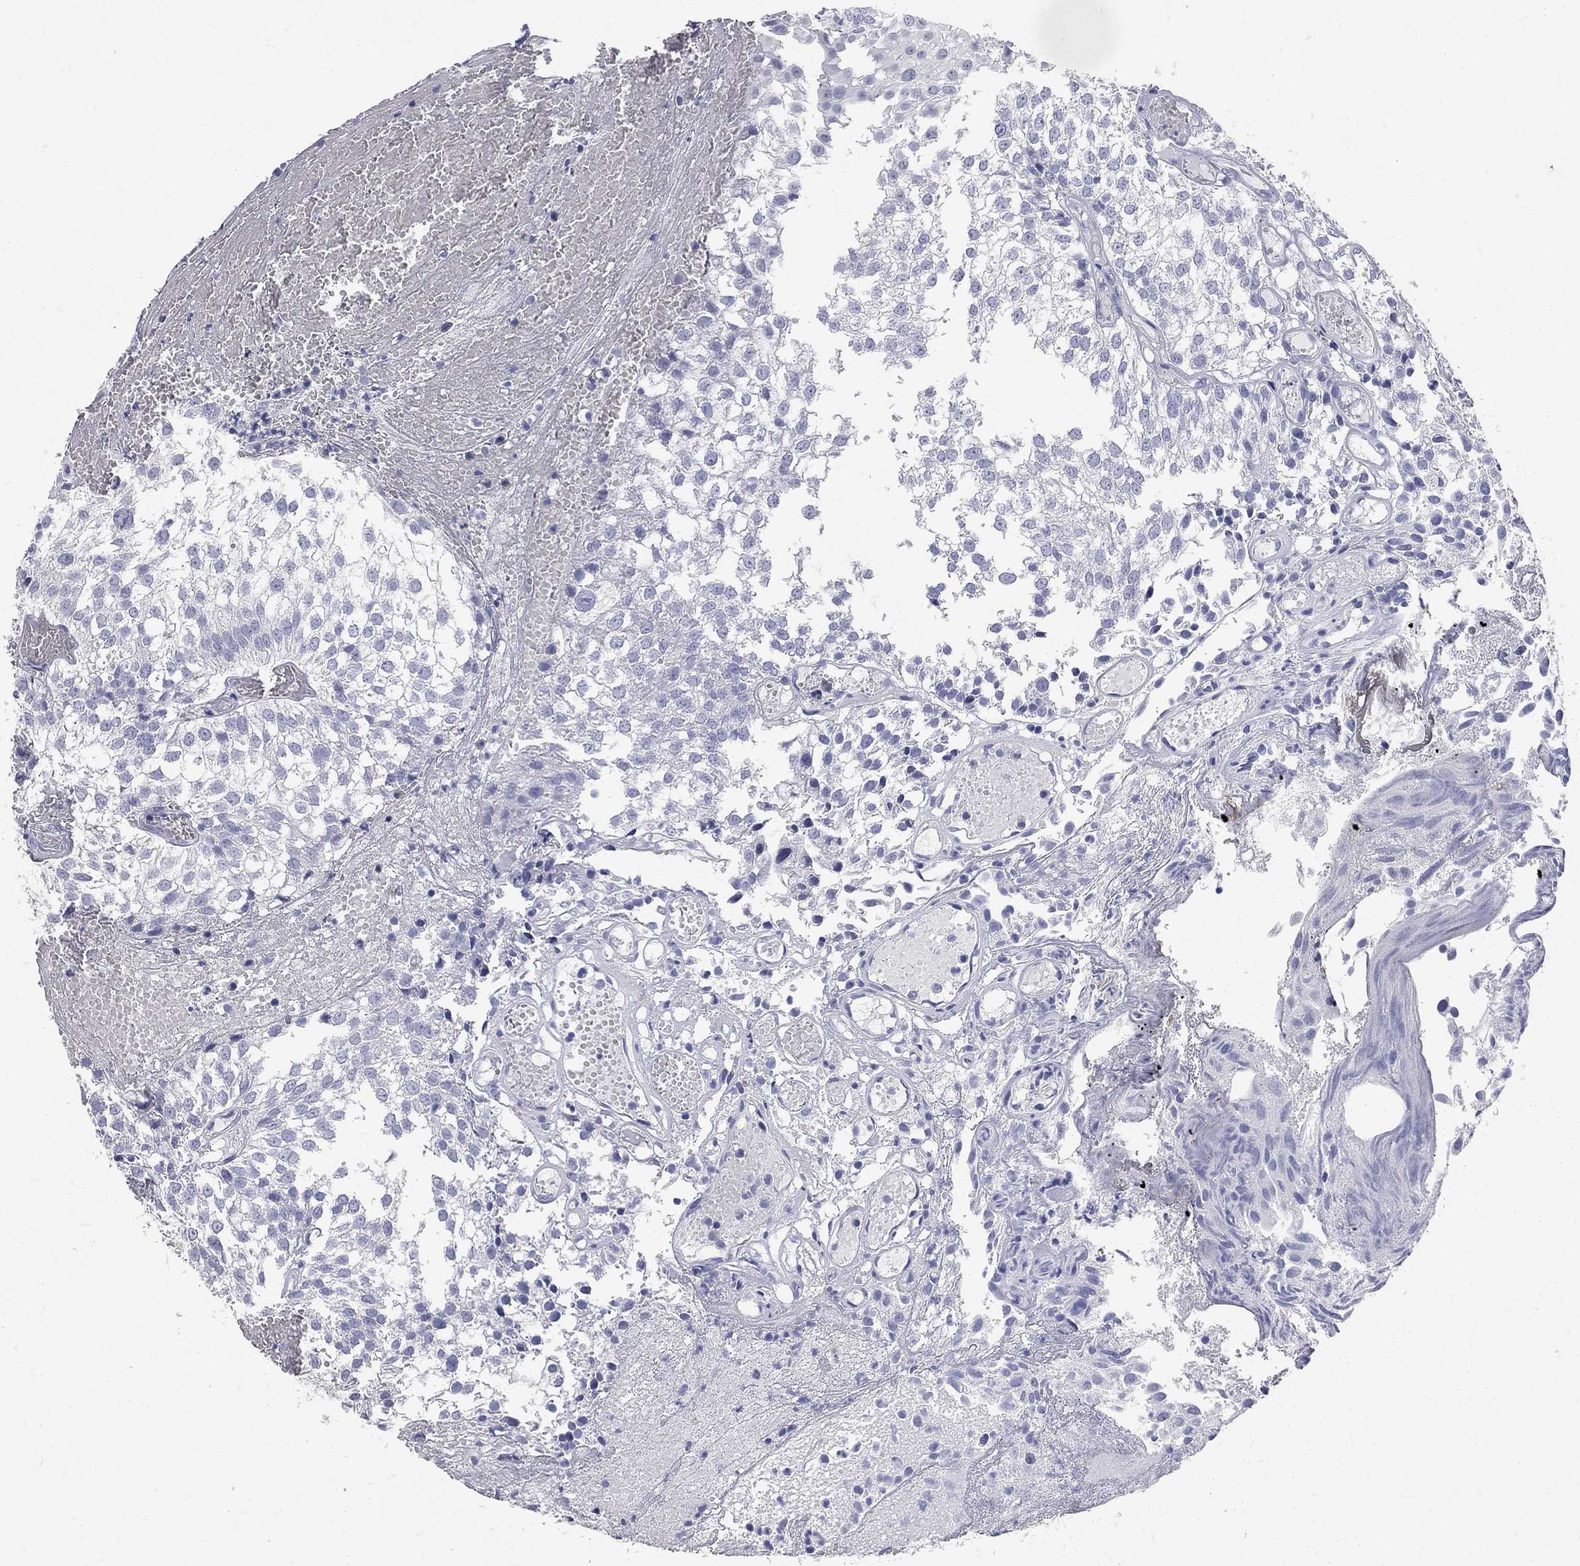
{"staining": {"intensity": "negative", "quantity": "none", "location": "none"}, "tissue": "urothelial cancer", "cell_type": "Tumor cells", "image_type": "cancer", "snomed": [{"axis": "morphology", "description": "Urothelial carcinoma, Low grade"}, {"axis": "topography", "description": "Urinary bladder"}], "caption": "DAB (3,3'-diaminobenzidine) immunohistochemical staining of human urothelial cancer exhibits no significant expression in tumor cells.", "gene": "BPIFB1", "patient": {"sex": "male", "age": 79}}